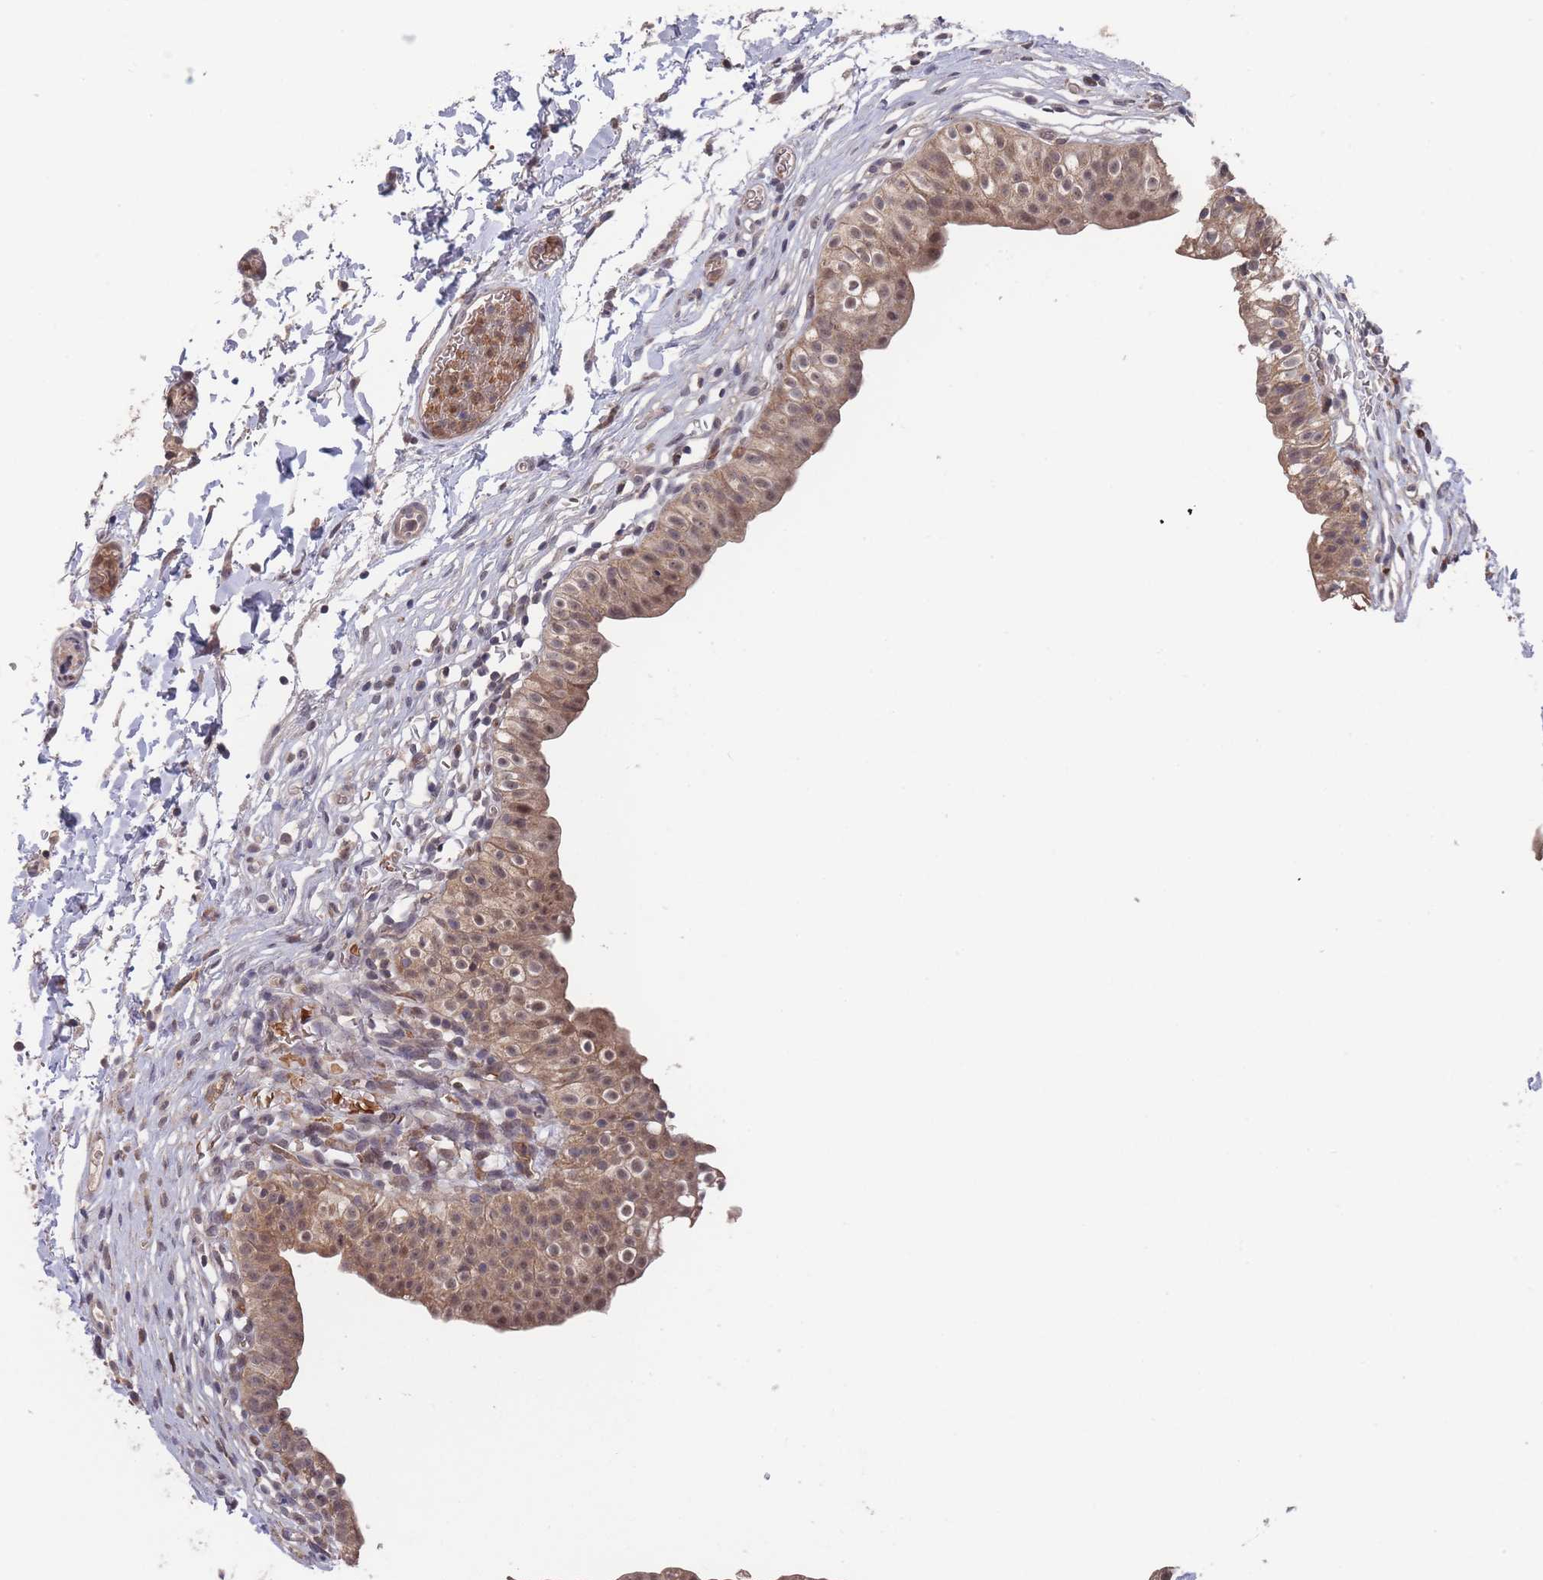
{"staining": {"intensity": "moderate", "quantity": ">75%", "location": "cytoplasmic/membranous,nuclear"}, "tissue": "urinary bladder", "cell_type": "Urothelial cells", "image_type": "normal", "snomed": [{"axis": "morphology", "description": "Normal tissue, NOS"}, {"axis": "topography", "description": "Urinary bladder"}, {"axis": "topography", "description": "Peripheral nerve tissue"}], "caption": "DAB immunohistochemical staining of normal human urinary bladder demonstrates moderate cytoplasmic/membranous,nuclear protein positivity in approximately >75% of urothelial cells. The staining was performed using DAB (3,3'-diaminobenzidine) to visualize the protein expression in brown, while the nuclei were stained in blue with hematoxylin (Magnification: 20x).", "gene": "SF3B1", "patient": {"sex": "male", "age": 55}}